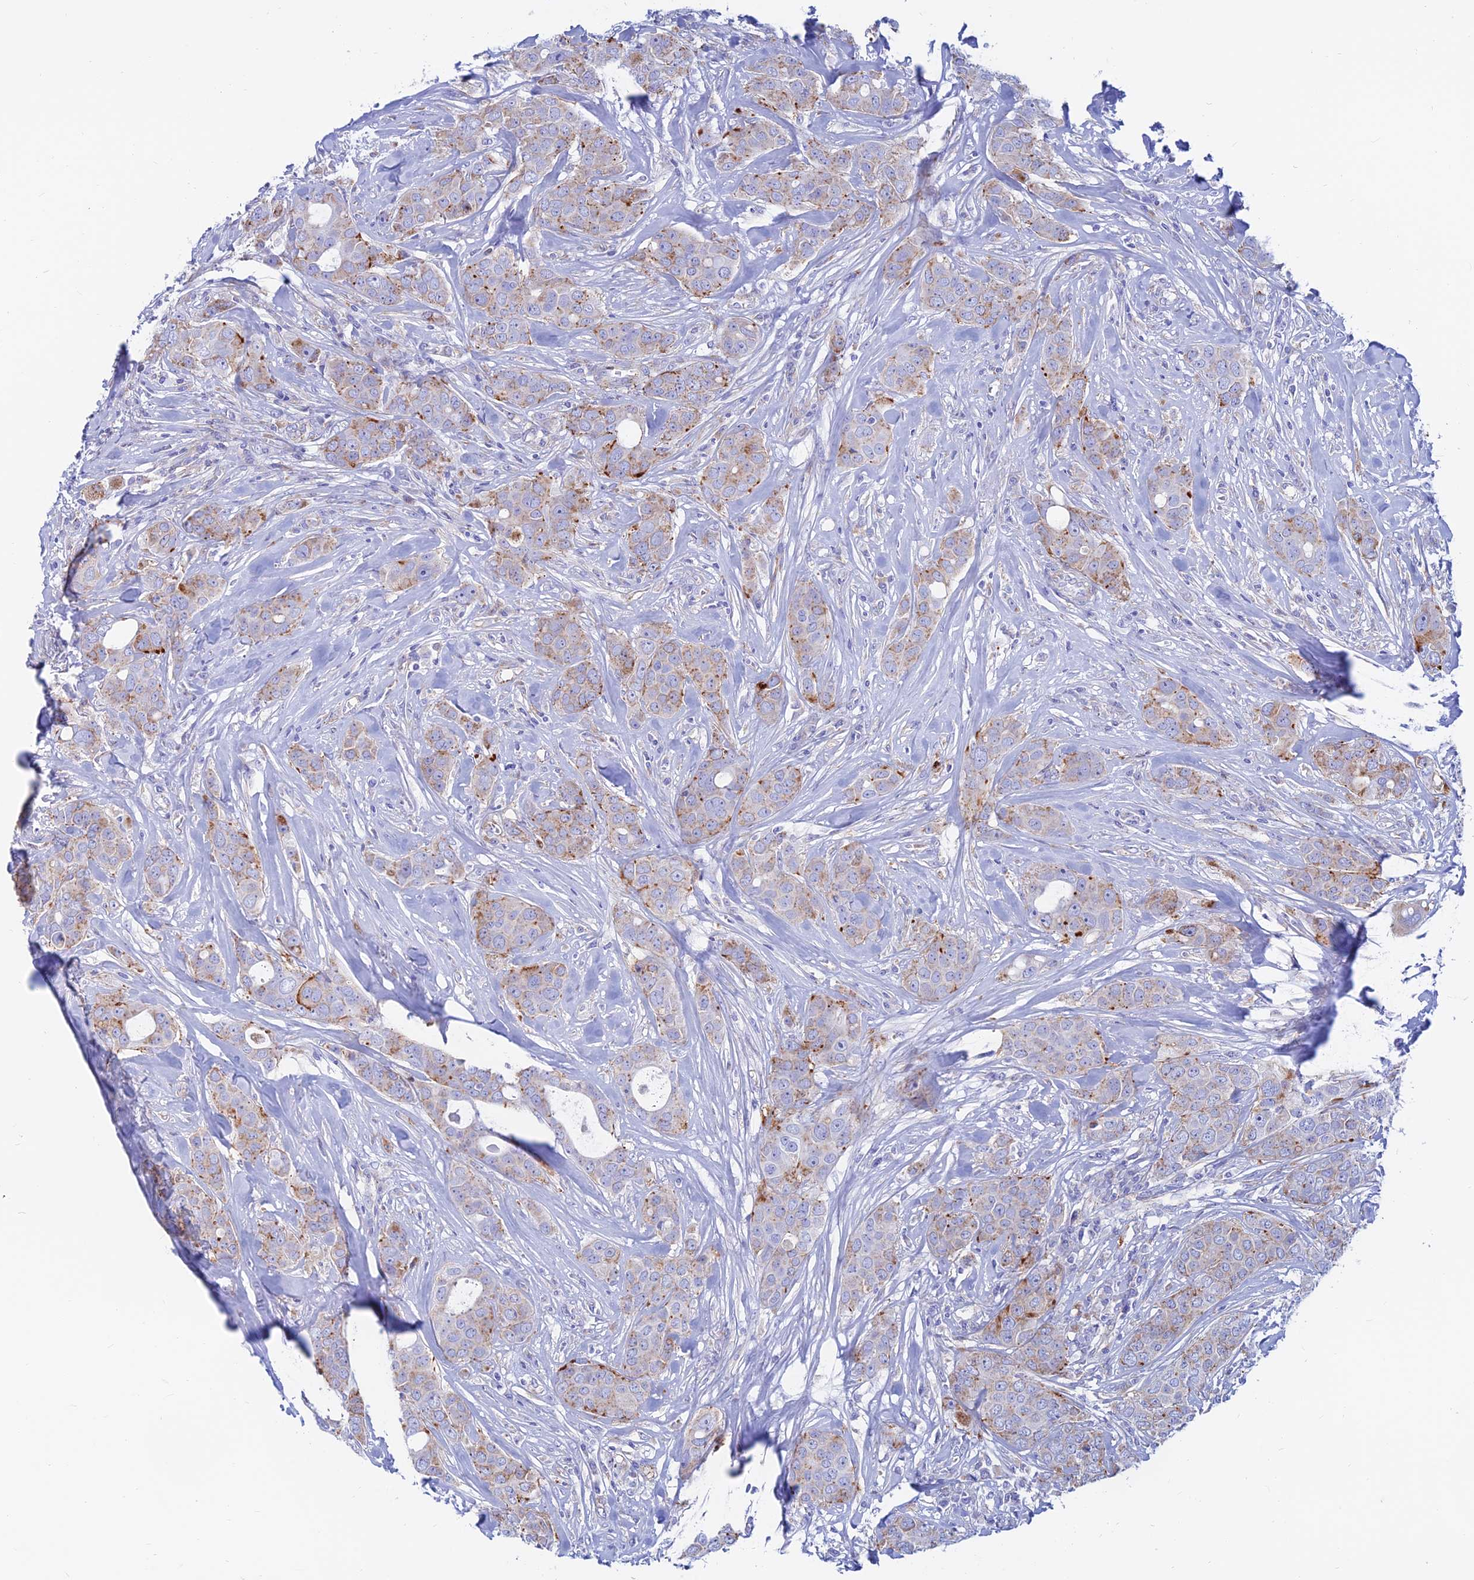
{"staining": {"intensity": "moderate", "quantity": "<25%", "location": "cytoplasmic/membranous"}, "tissue": "breast cancer", "cell_type": "Tumor cells", "image_type": "cancer", "snomed": [{"axis": "morphology", "description": "Duct carcinoma"}, {"axis": "topography", "description": "Breast"}], "caption": "Breast invasive ductal carcinoma stained with a protein marker demonstrates moderate staining in tumor cells.", "gene": "SPNS1", "patient": {"sex": "female", "age": 43}}